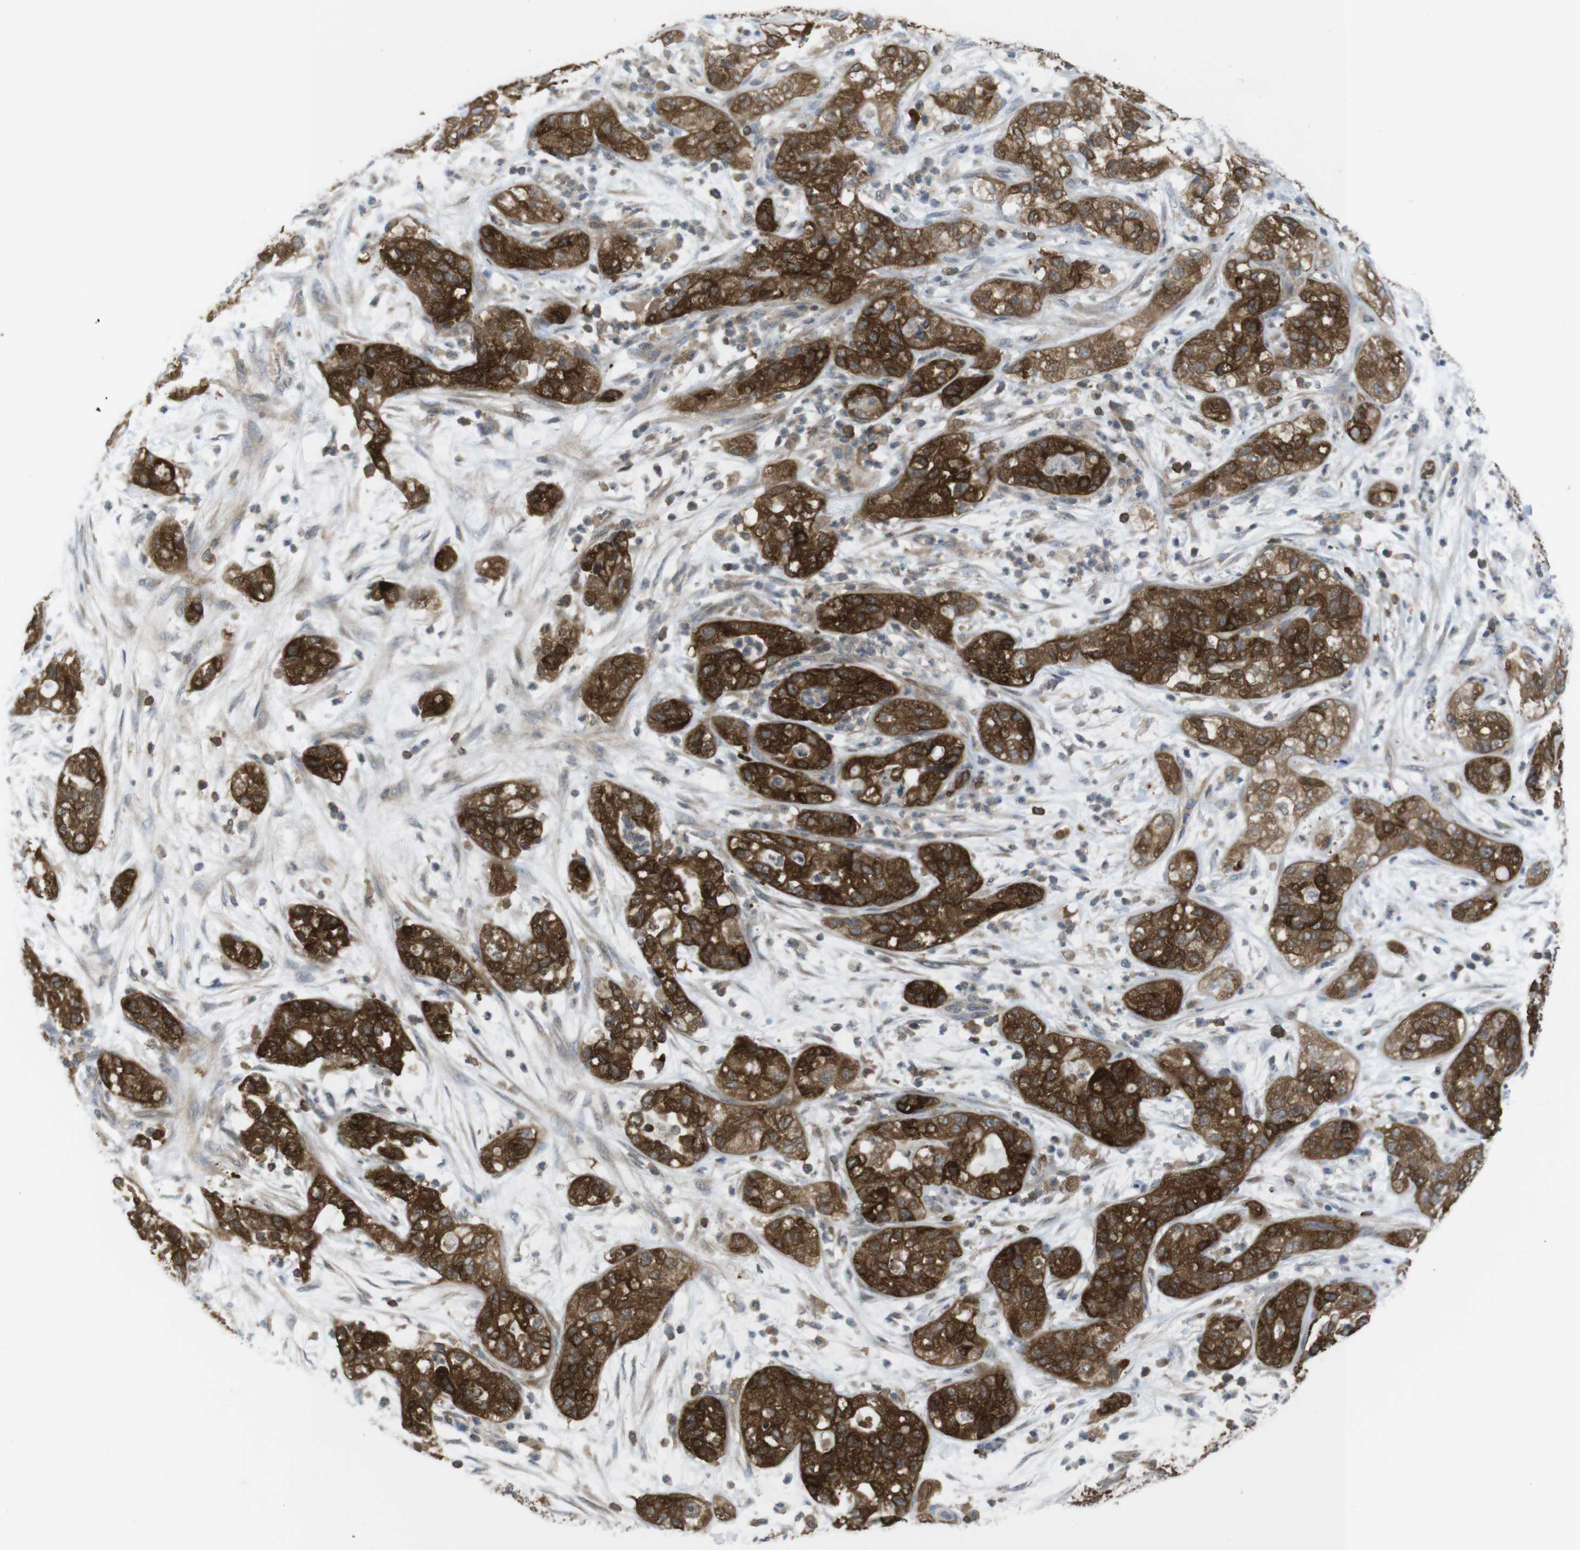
{"staining": {"intensity": "strong", "quantity": ">75%", "location": "cytoplasmic/membranous"}, "tissue": "pancreatic cancer", "cell_type": "Tumor cells", "image_type": "cancer", "snomed": [{"axis": "morphology", "description": "Adenocarcinoma, NOS"}, {"axis": "topography", "description": "Pancreas"}], "caption": "A micrograph showing strong cytoplasmic/membranous staining in approximately >75% of tumor cells in pancreatic cancer (adenocarcinoma), as visualized by brown immunohistochemical staining.", "gene": "MTHFD1", "patient": {"sex": "female", "age": 78}}